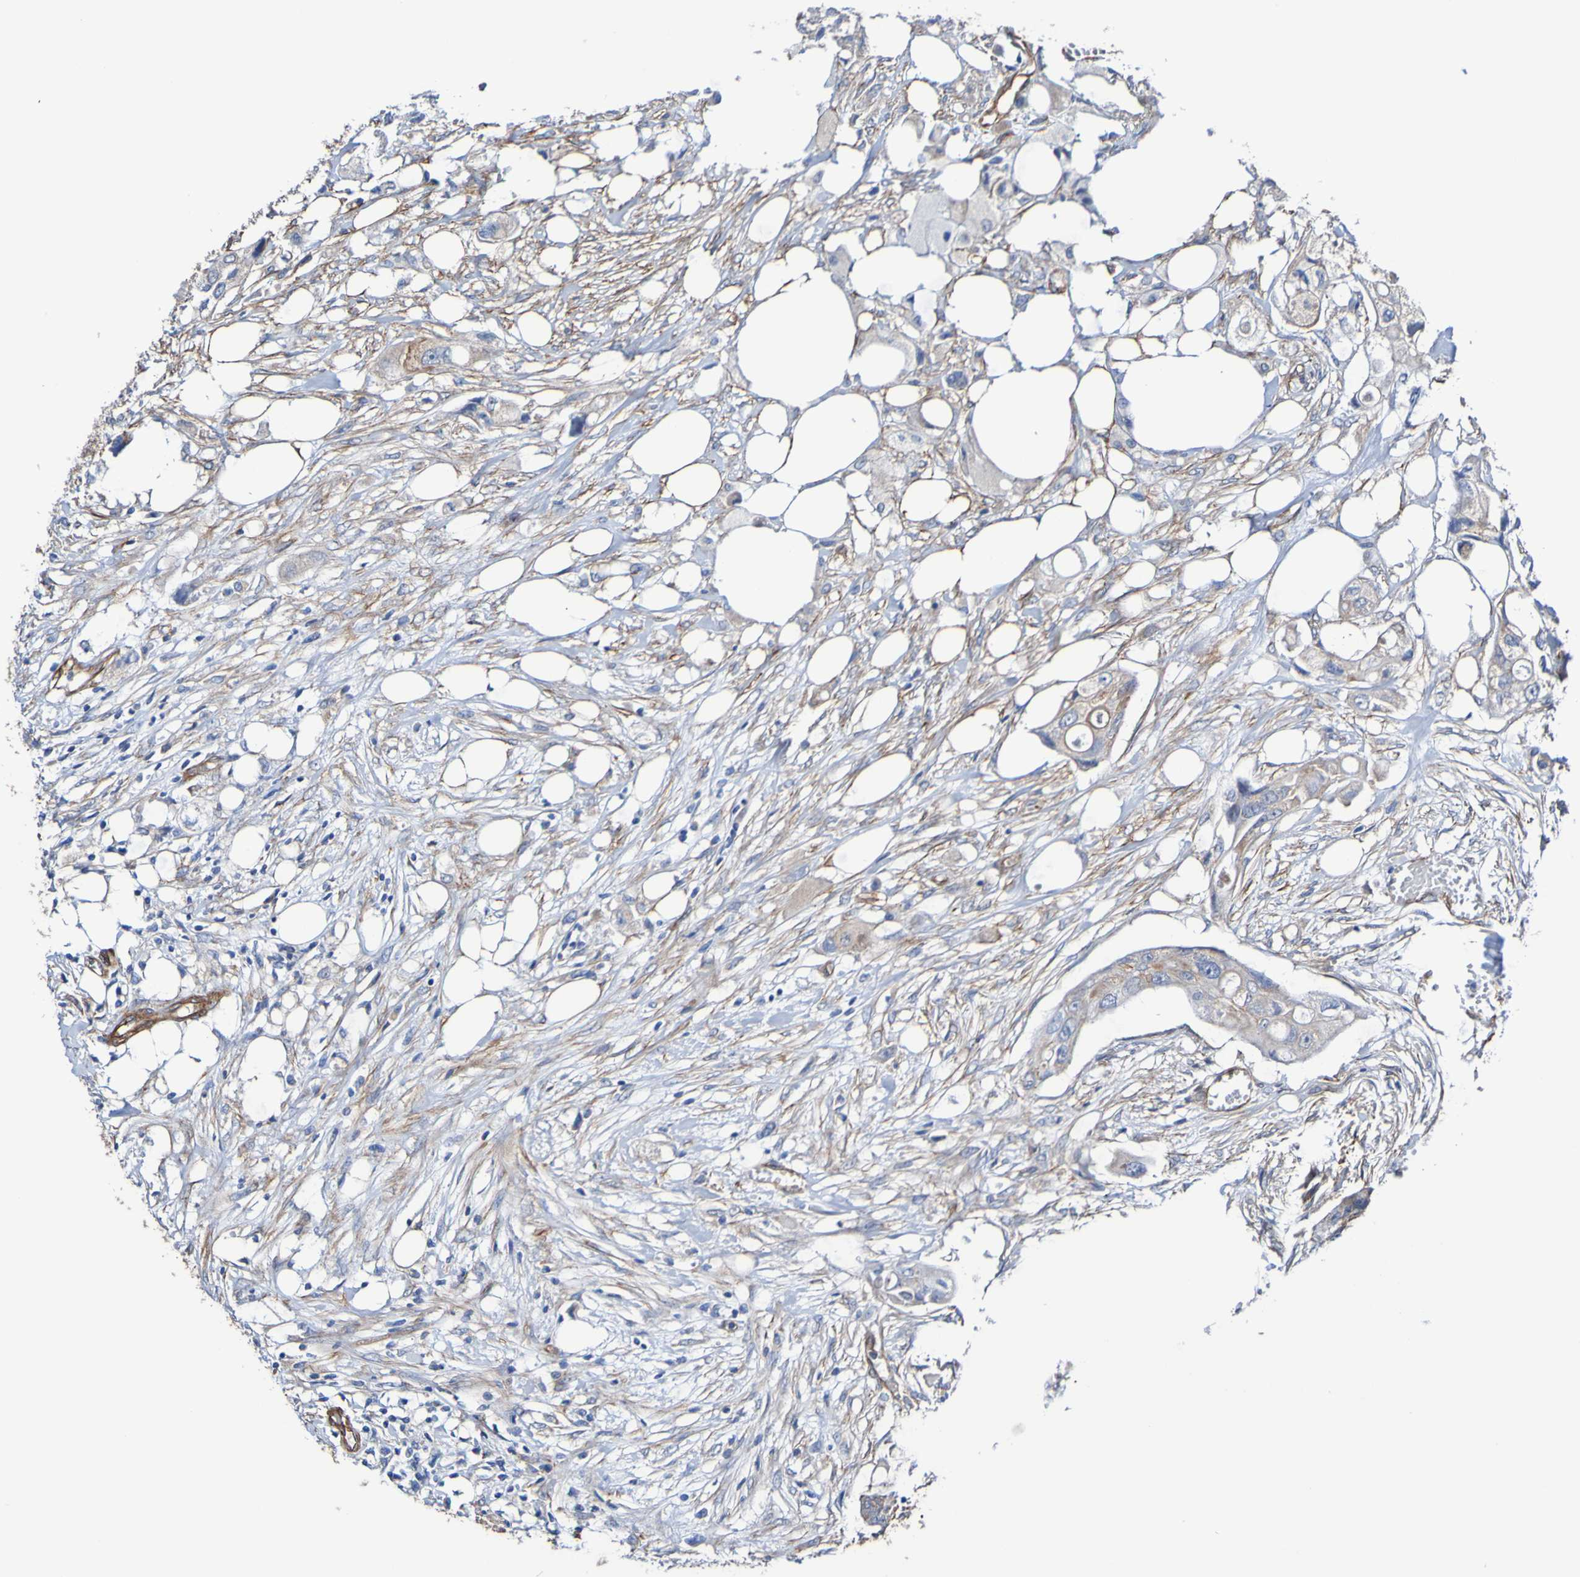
{"staining": {"intensity": "weak", "quantity": ">75%", "location": "cytoplasmic/membranous"}, "tissue": "colorectal cancer", "cell_type": "Tumor cells", "image_type": "cancer", "snomed": [{"axis": "morphology", "description": "Adenocarcinoma, NOS"}, {"axis": "topography", "description": "Colon"}], "caption": "Approximately >75% of tumor cells in human colorectal cancer (adenocarcinoma) exhibit weak cytoplasmic/membranous protein expression as visualized by brown immunohistochemical staining.", "gene": "ELMOD3", "patient": {"sex": "female", "age": 57}}